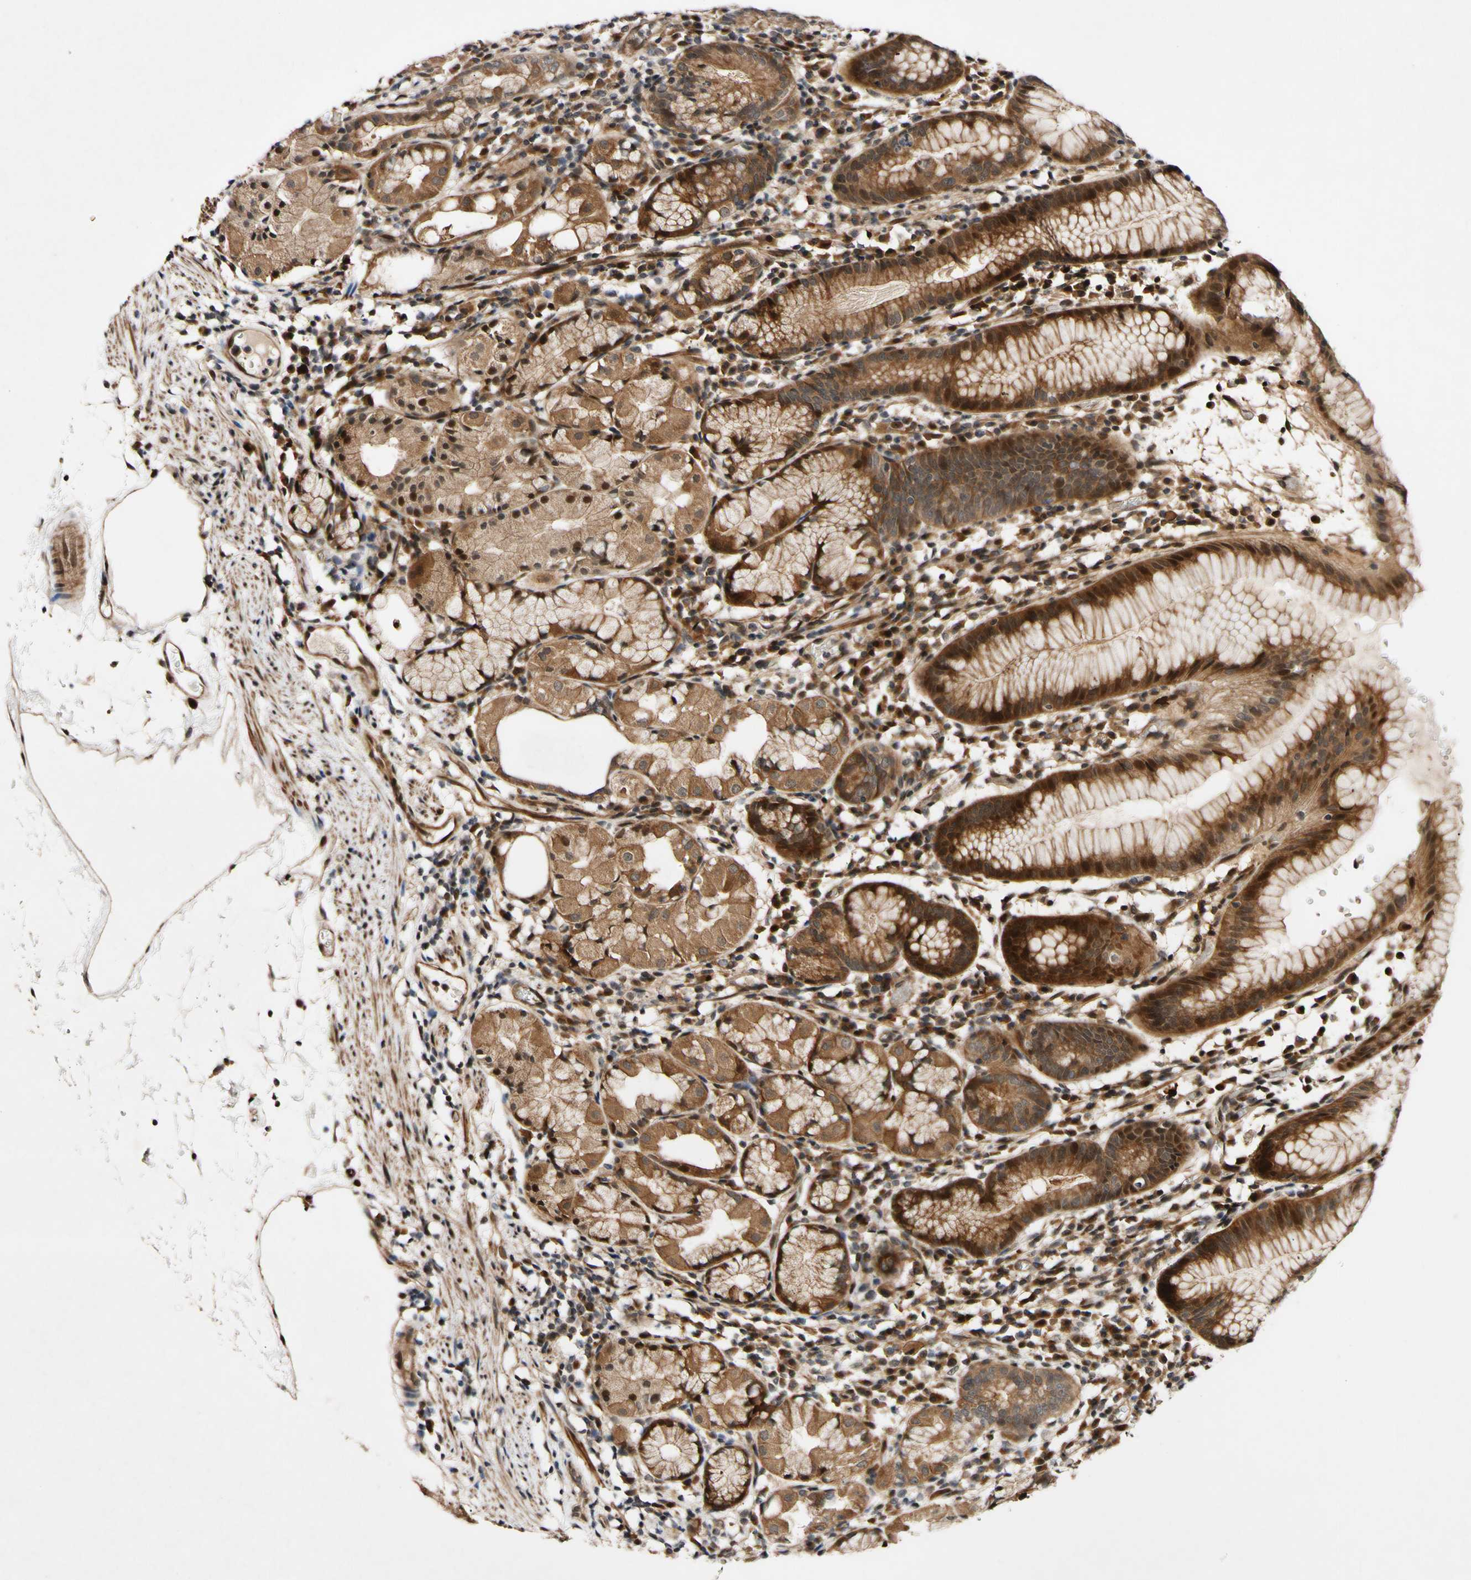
{"staining": {"intensity": "moderate", "quantity": ">75%", "location": "cytoplasmic/membranous,nuclear"}, "tissue": "stomach", "cell_type": "Glandular cells", "image_type": "normal", "snomed": [{"axis": "morphology", "description": "Normal tissue, NOS"}, {"axis": "topography", "description": "Stomach"}, {"axis": "topography", "description": "Stomach, lower"}], "caption": "Moderate cytoplasmic/membranous,nuclear protein staining is appreciated in approximately >75% of glandular cells in stomach. The staining was performed using DAB (3,3'-diaminobenzidine), with brown indicating positive protein expression. Nuclei are stained blue with hematoxylin.", "gene": "CSNK1E", "patient": {"sex": "female", "age": 75}}